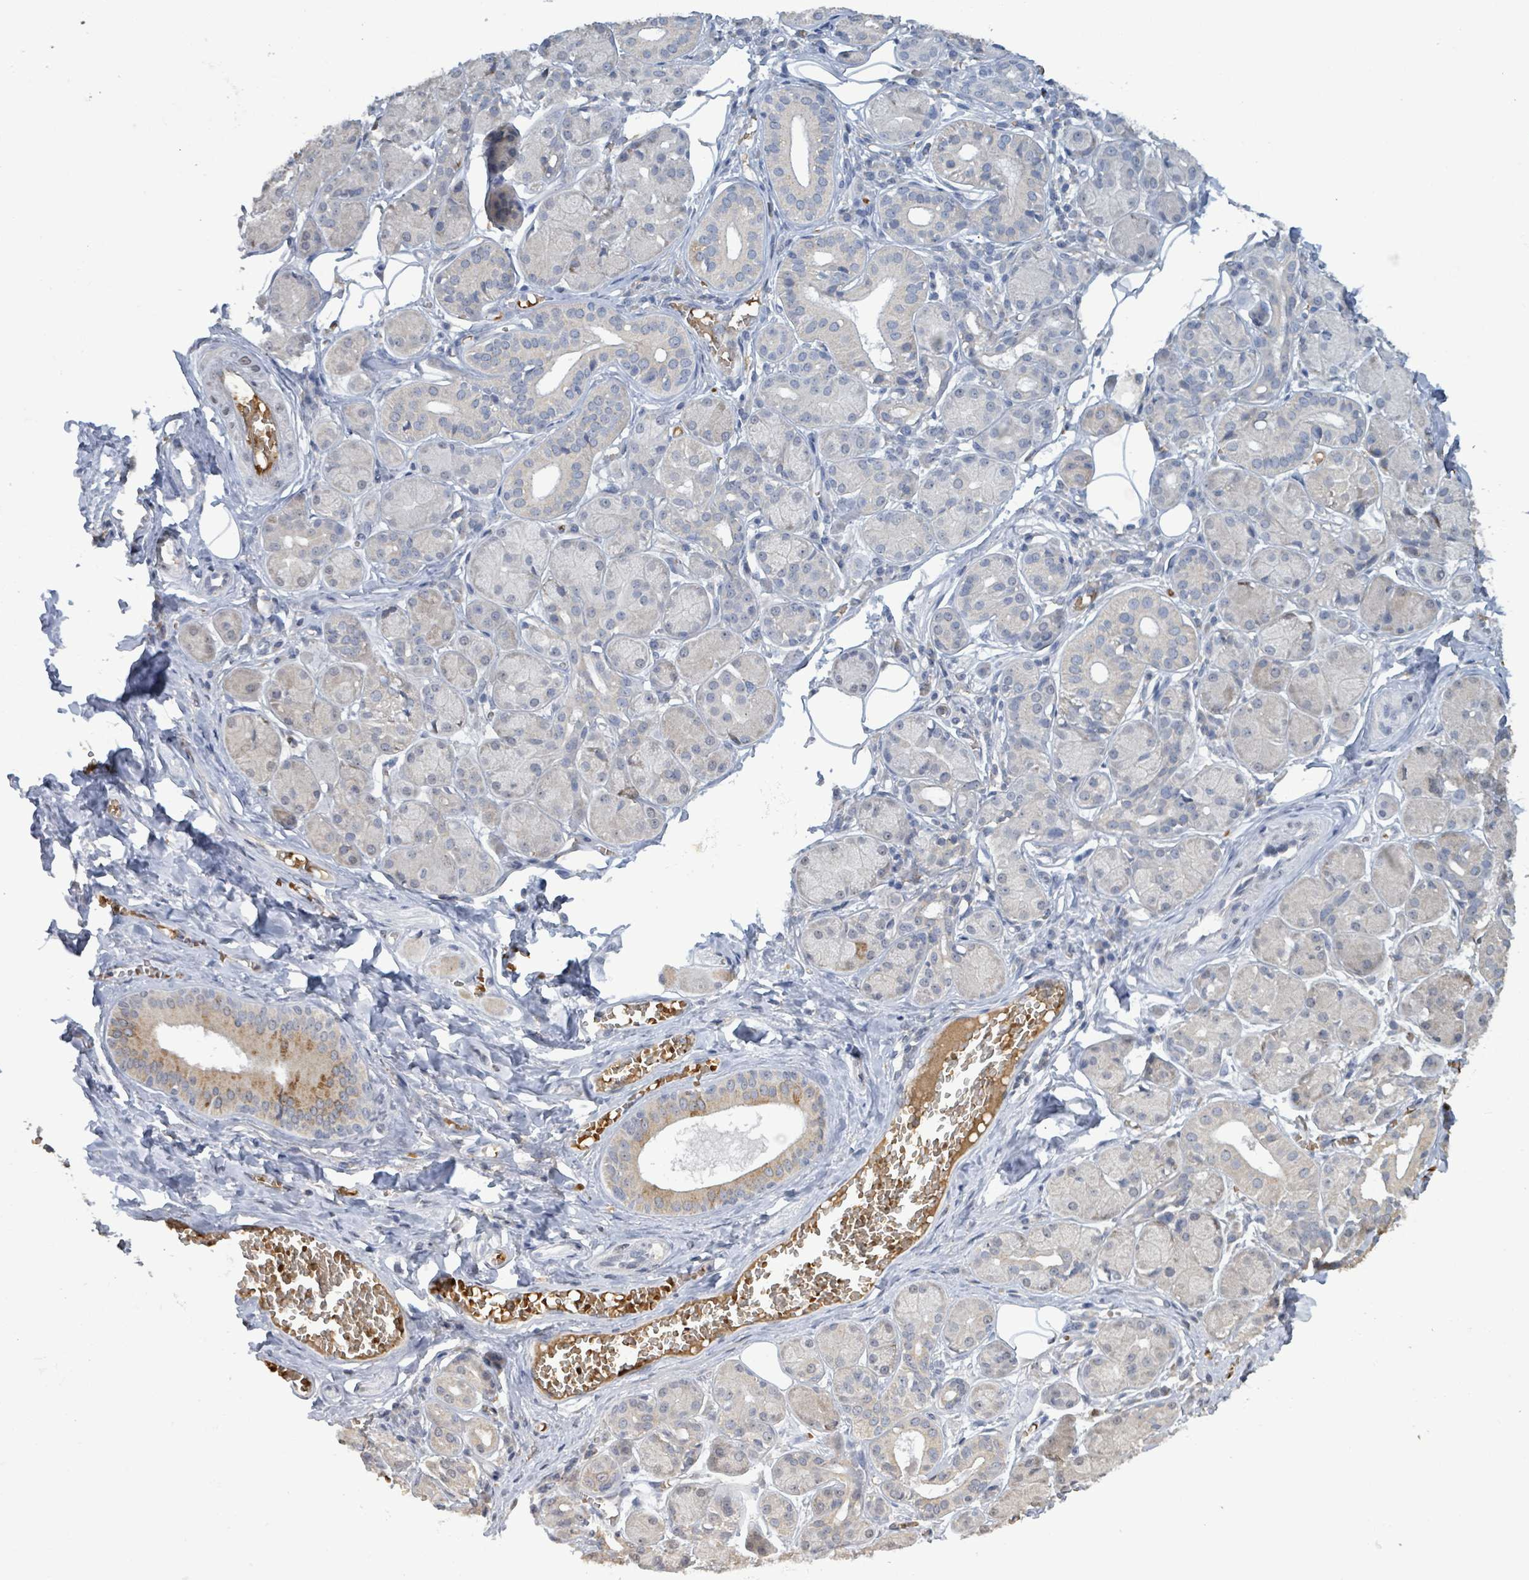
{"staining": {"intensity": "moderate", "quantity": "<25%", "location": "cytoplasmic/membranous"}, "tissue": "salivary gland", "cell_type": "Glandular cells", "image_type": "normal", "snomed": [{"axis": "morphology", "description": "Squamous cell carcinoma, NOS"}, {"axis": "topography", "description": "Skin"}, {"axis": "topography", "description": "Head-Neck"}], "caption": "Moderate cytoplasmic/membranous staining is identified in about <25% of glandular cells in unremarkable salivary gland.", "gene": "SEBOX", "patient": {"sex": "male", "age": 80}}